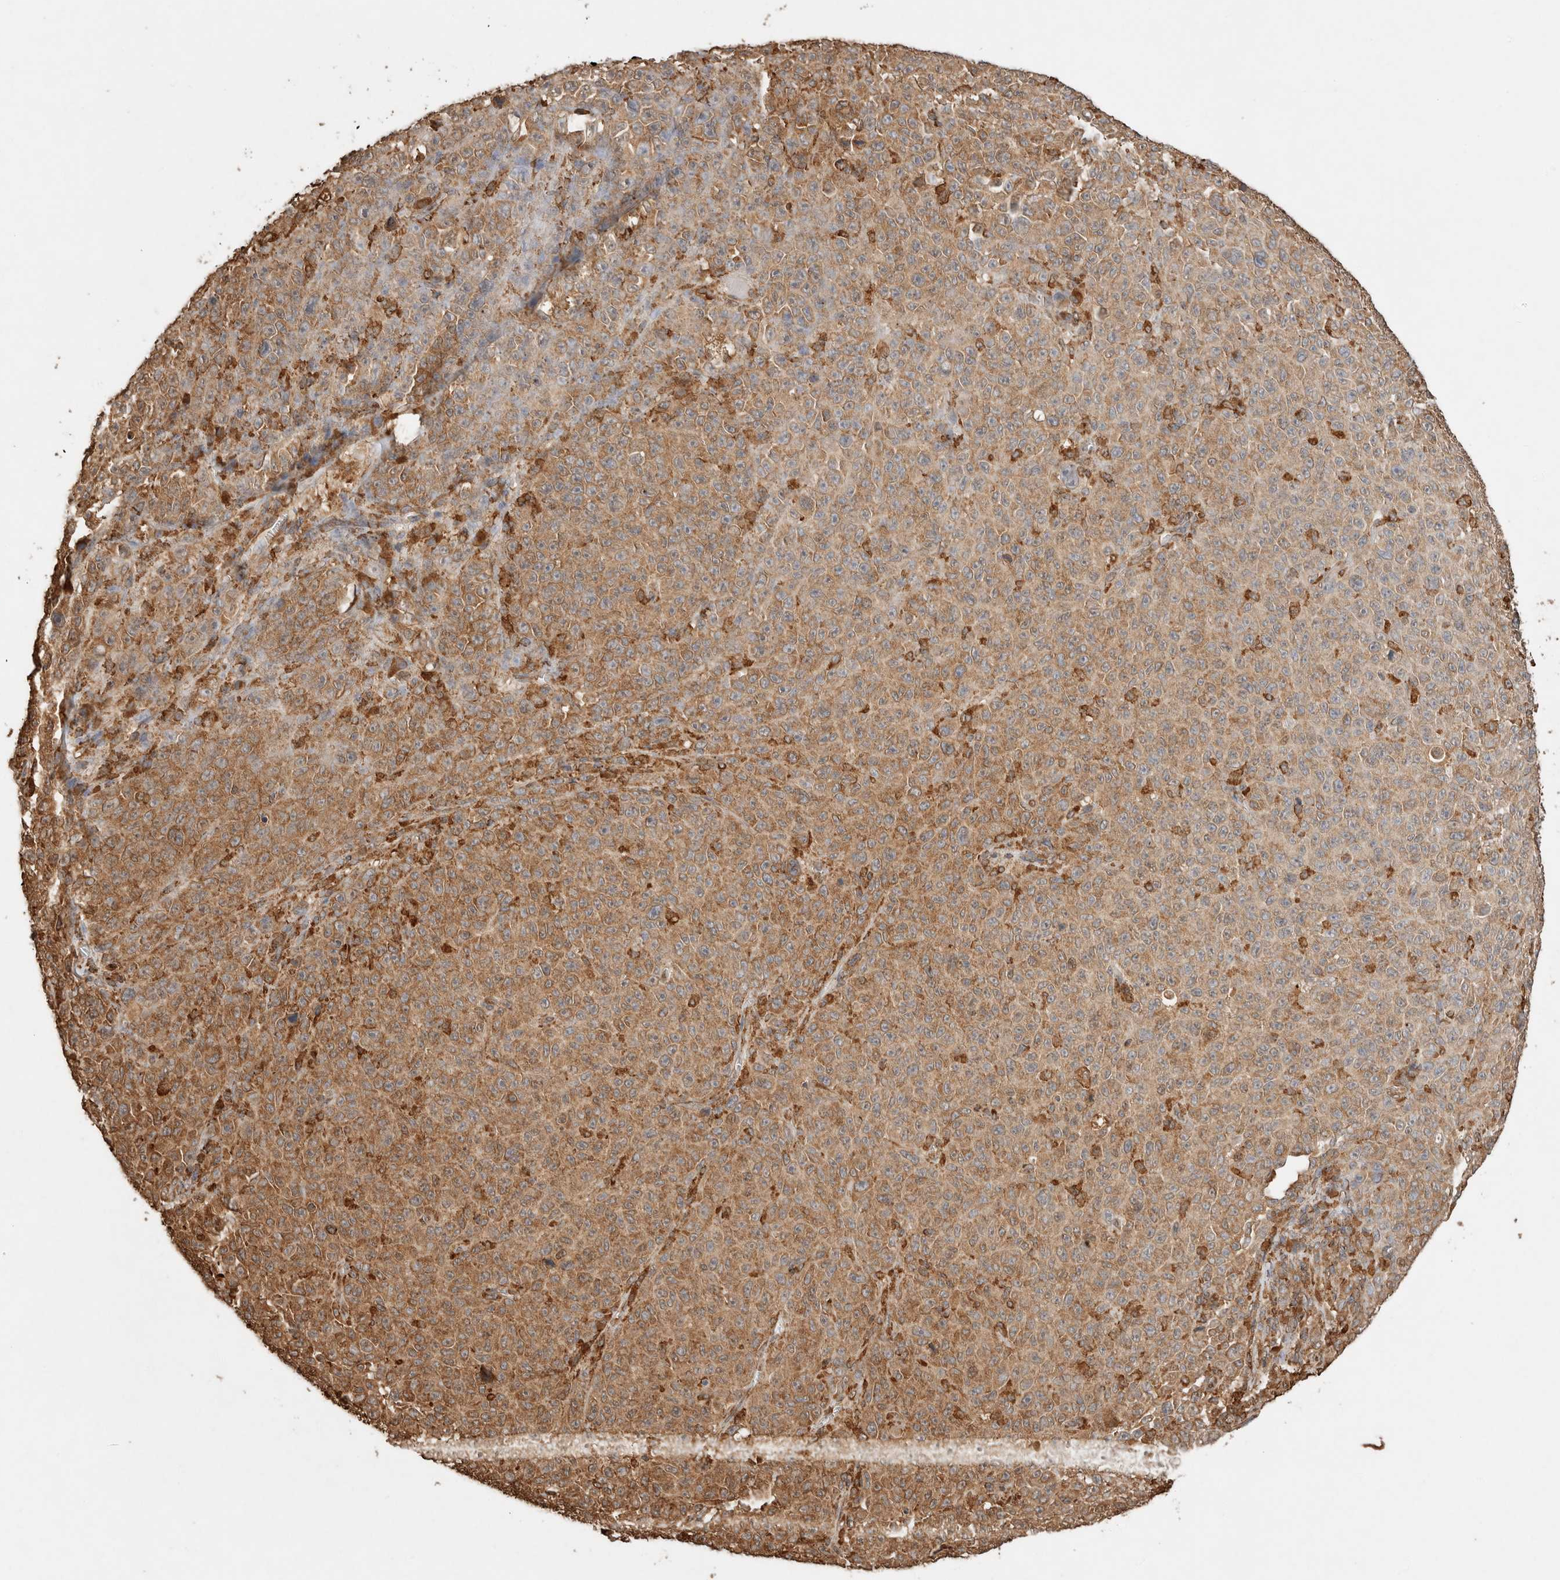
{"staining": {"intensity": "moderate", "quantity": ">75%", "location": "cytoplasmic/membranous"}, "tissue": "melanoma", "cell_type": "Tumor cells", "image_type": "cancer", "snomed": [{"axis": "morphology", "description": "Malignant melanoma, NOS"}, {"axis": "topography", "description": "Skin"}], "caption": "The immunohistochemical stain labels moderate cytoplasmic/membranous positivity in tumor cells of malignant melanoma tissue.", "gene": "ERAP1", "patient": {"sex": "female", "age": 82}}